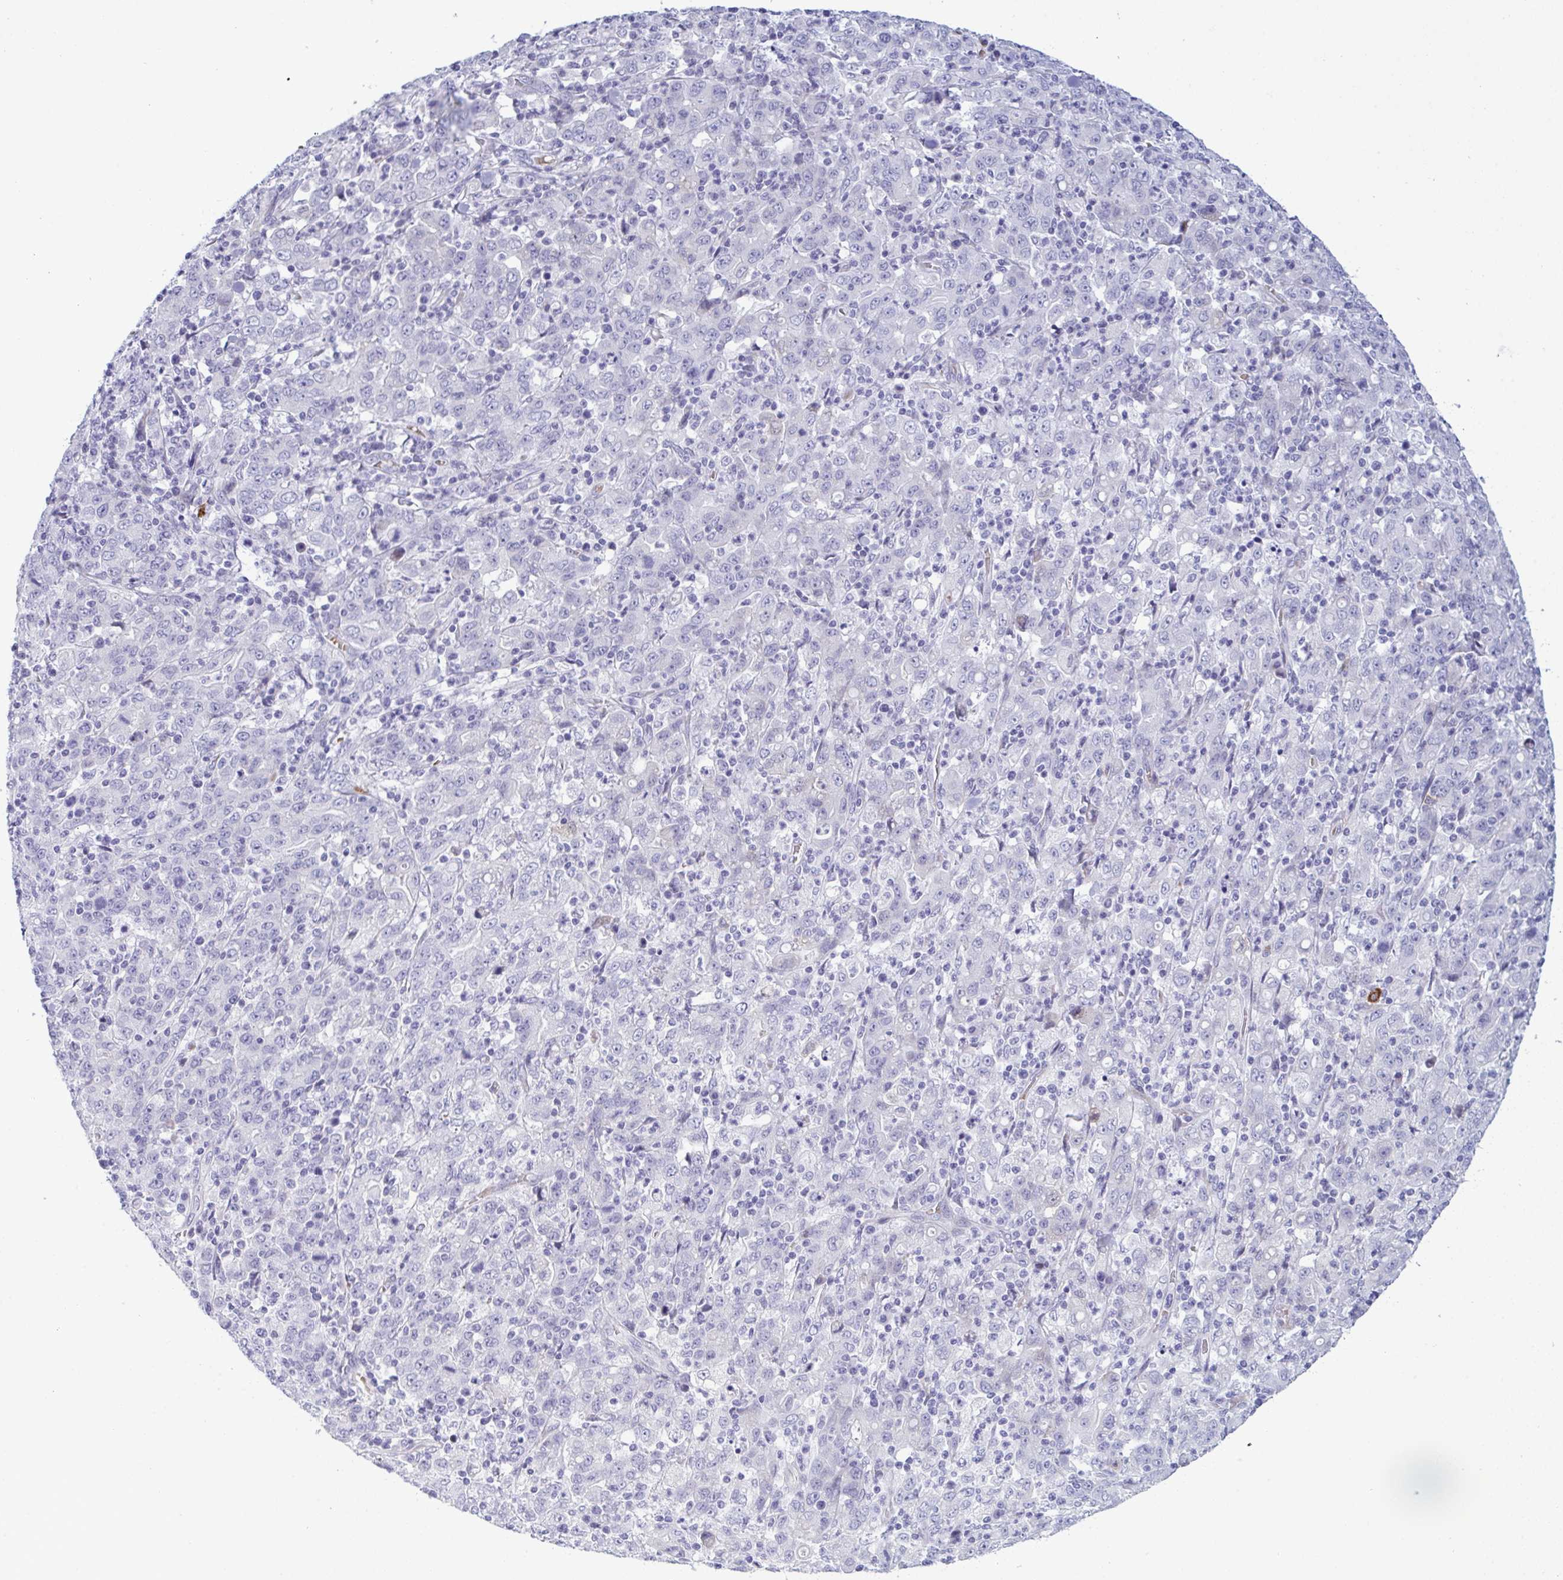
{"staining": {"intensity": "negative", "quantity": "none", "location": "none"}, "tissue": "stomach cancer", "cell_type": "Tumor cells", "image_type": "cancer", "snomed": [{"axis": "morphology", "description": "Adenocarcinoma, NOS"}, {"axis": "topography", "description": "Stomach, upper"}], "caption": "This is an immunohistochemistry histopathology image of stomach adenocarcinoma. There is no staining in tumor cells.", "gene": "ZNF684", "patient": {"sex": "male", "age": 69}}